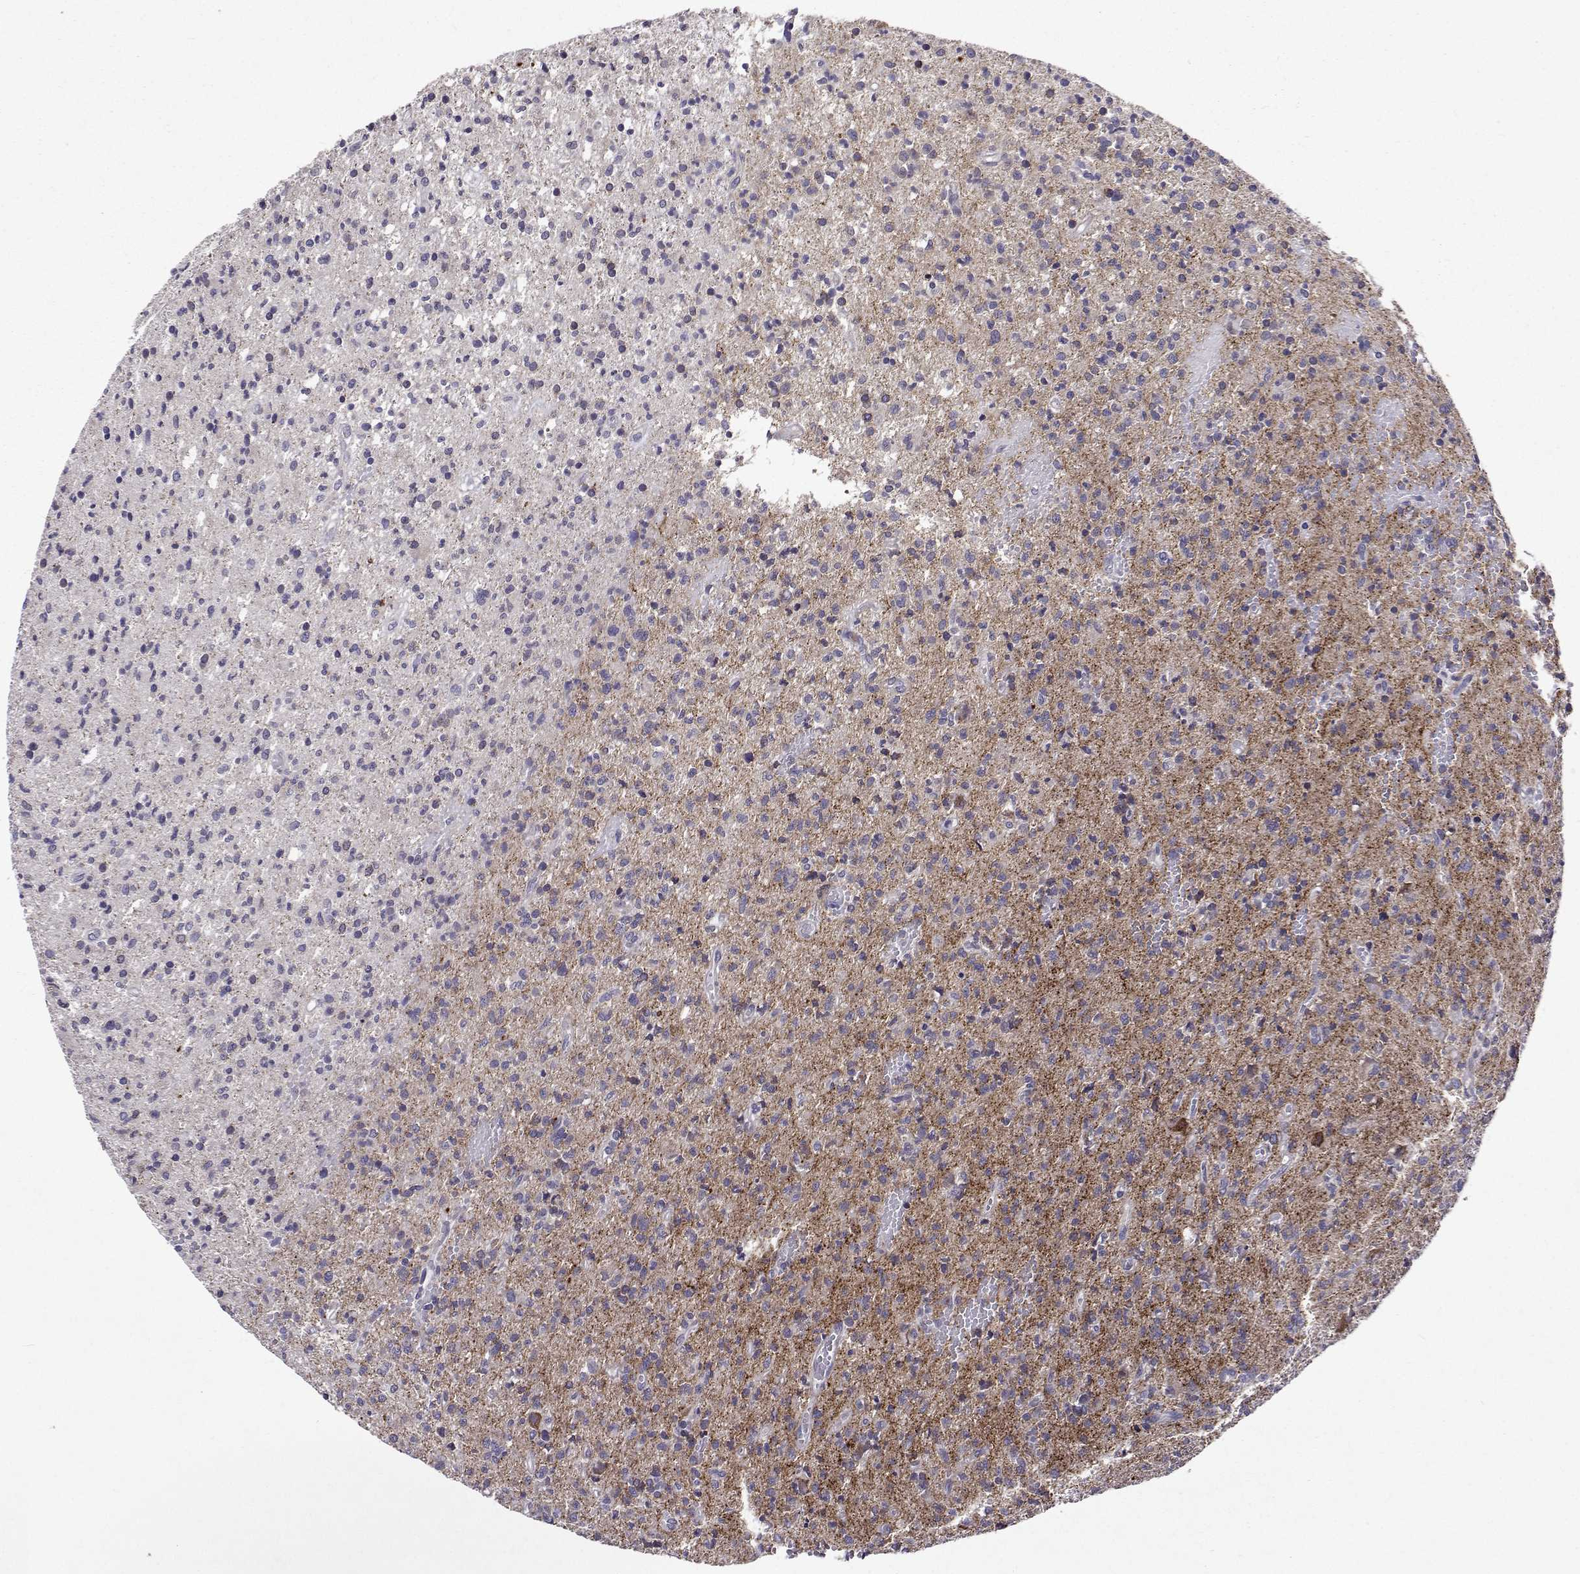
{"staining": {"intensity": "negative", "quantity": "none", "location": "none"}, "tissue": "glioma", "cell_type": "Tumor cells", "image_type": "cancer", "snomed": [{"axis": "morphology", "description": "Glioma, malignant, Low grade"}, {"axis": "topography", "description": "Brain"}], "caption": "Immunohistochemical staining of glioma reveals no significant positivity in tumor cells. (DAB (3,3'-diaminobenzidine) IHC visualized using brightfield microscopy, high magnification).", "gene": "TARBP2", "patient": {"sex": "male", "age": 64}}